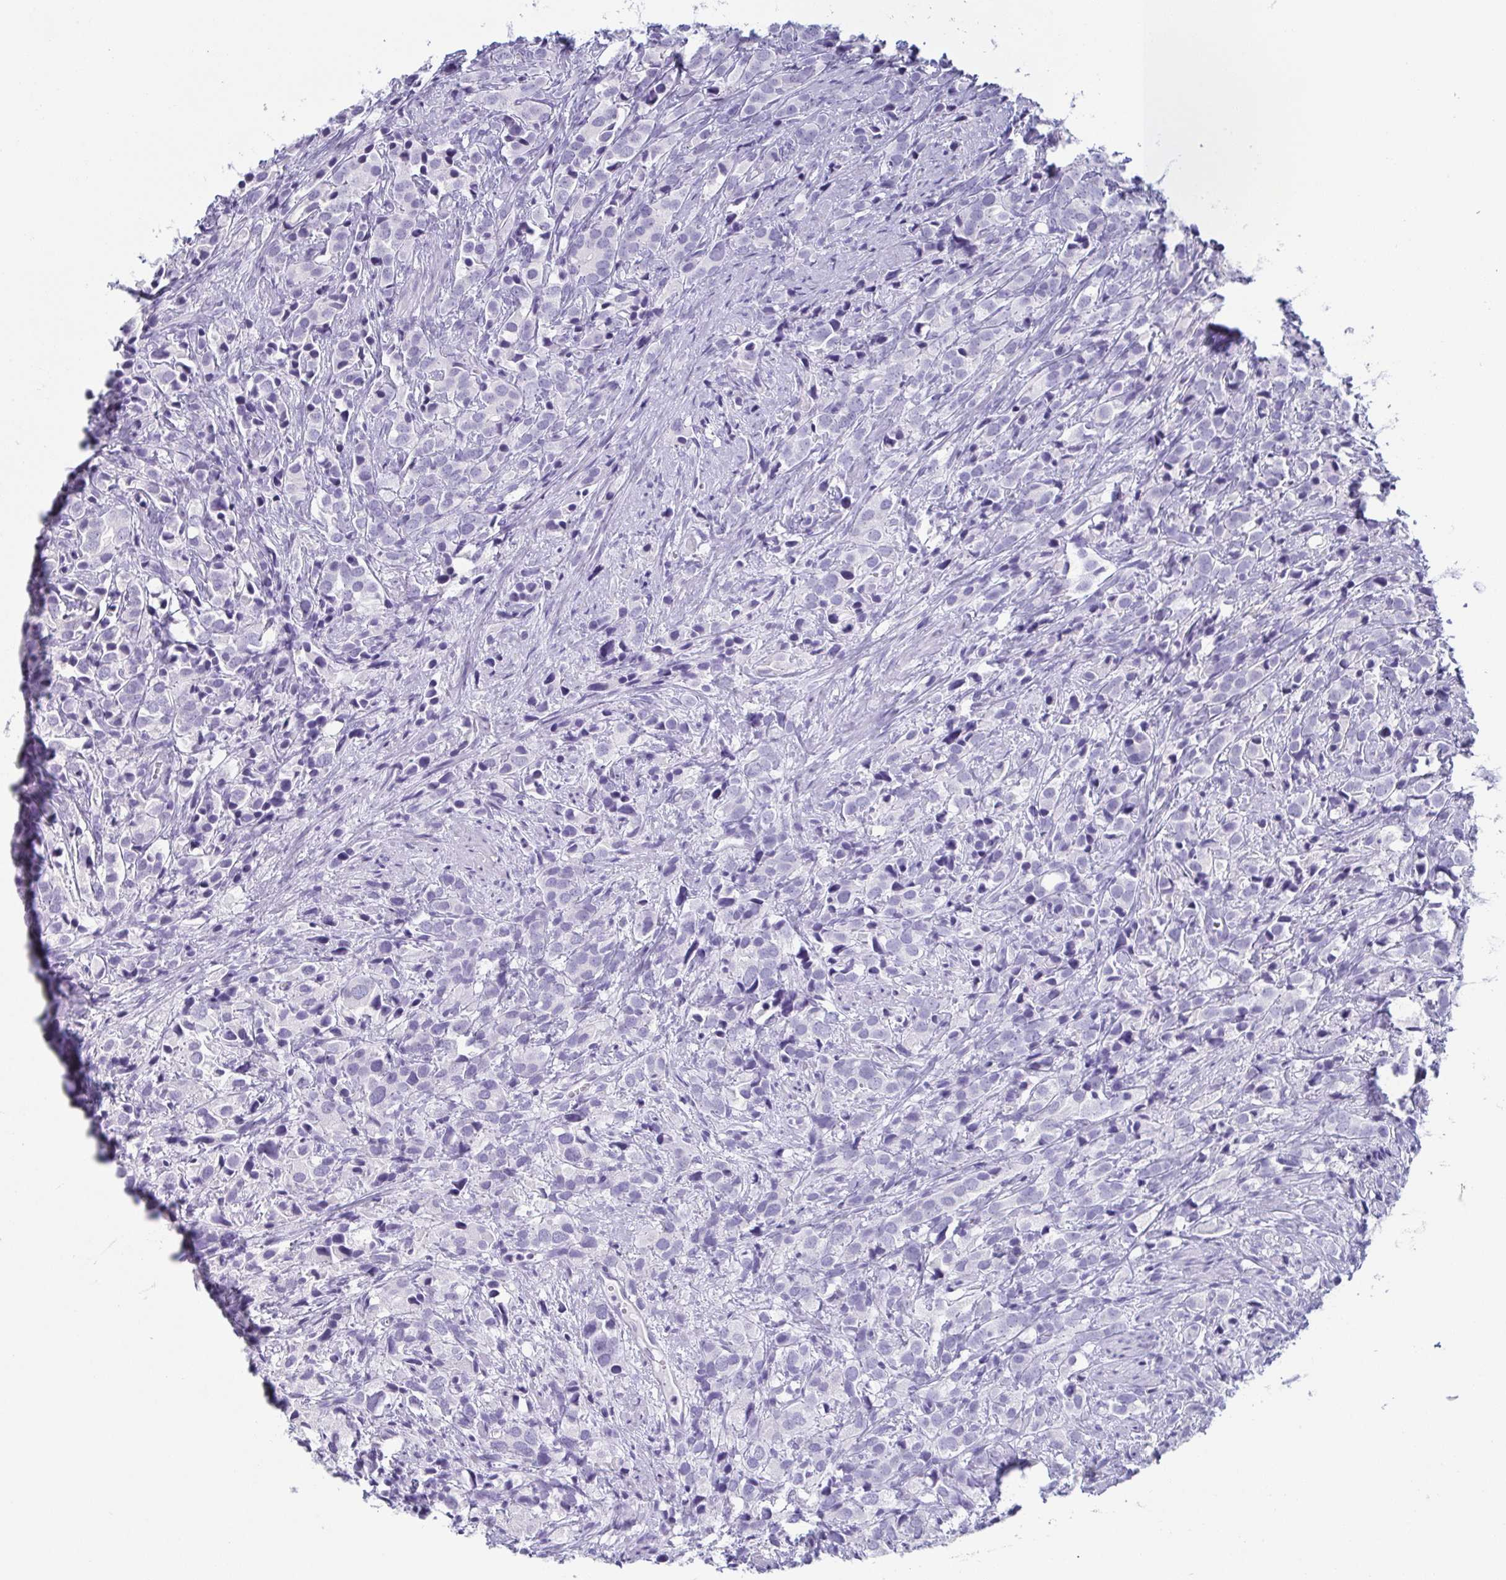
{"staining": {"intensity": "negative", "quantity": "none", "location": "none"}, "tissue": "prostate cancer", "cell_type": "Tumor cells", "image_type": "cancer", "snomed": [{"axis": "morphology", "description": "Adenocarcinoma, High grade"}, {"axis": "topography", "description": "Prostate"}], "caption": "Prostate cancer stained for a protein using IHC reveals no positivity tumor cells.", "gene": "ZG16B", "patient": {"sex": "male", "age": 86}}